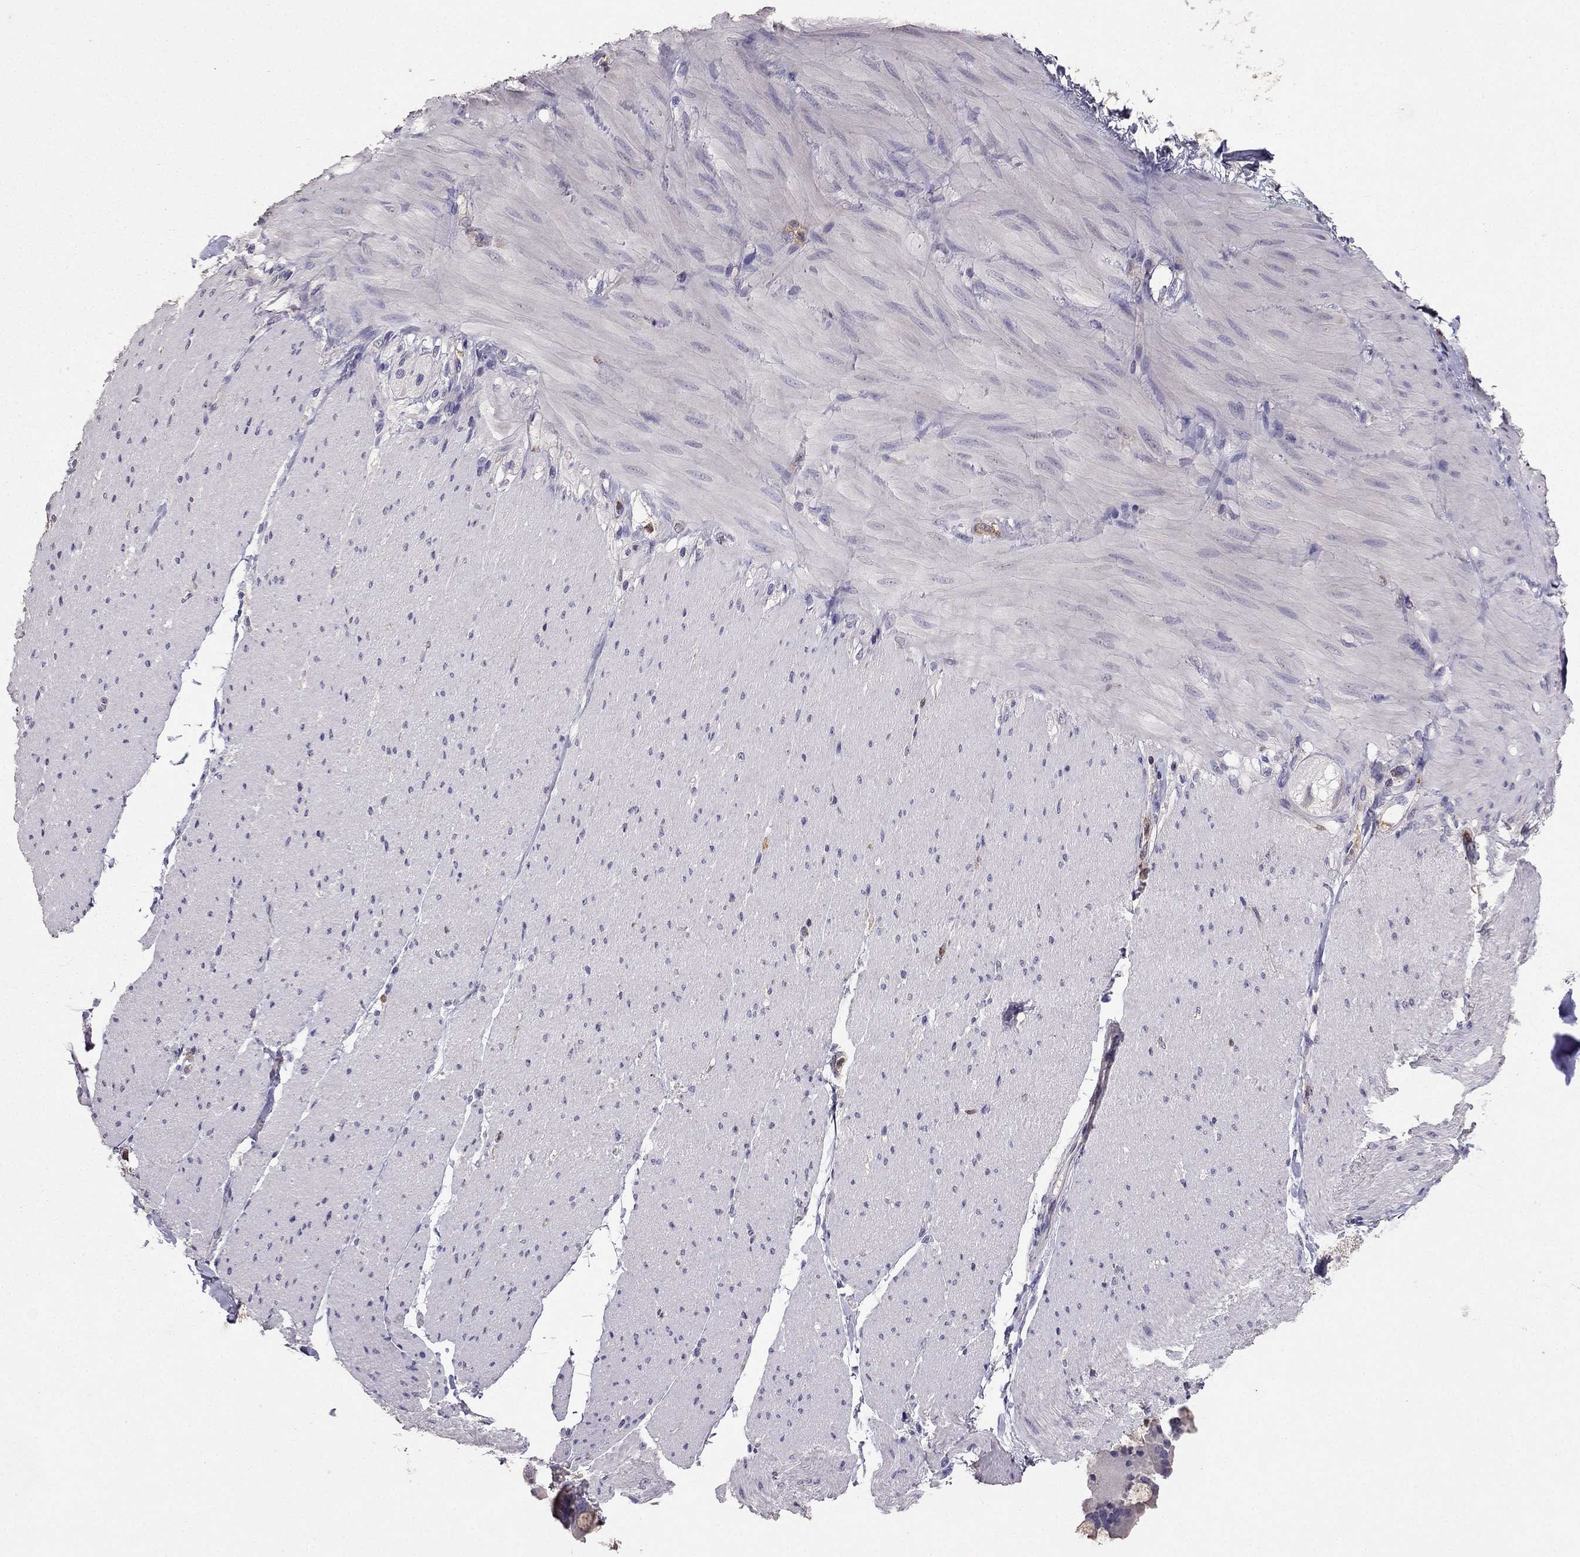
{"staining": {"intensity": "negative", "quantity": "none", "location": "none"}, "tissue": "soft tissue", "cell_type": "Fibroblasts", "image_type": "normal", "snomed": [{"axis": "morphology", "description": "Normal tissue, NOS"}, {"axis": "topography", "description": "Smooth muscle"}, {"axis": "topography", "description": "Duodenum"}, {"axis": "topography", "description": "Peripheral nerve tissue"}], "caption": "Immunohistochemical staining of benign human soft tissue exhibits no significant staining in fibroblasts. The staining was performed using DAB (3,3'-diaminobenzidine) to visualize the protein expression in brown, while the nuclei were stained in blue with hematoxylin (Magnification: 20x).", "gene": "RFLNB", "patient": {"sex": "female", "age": 61}}